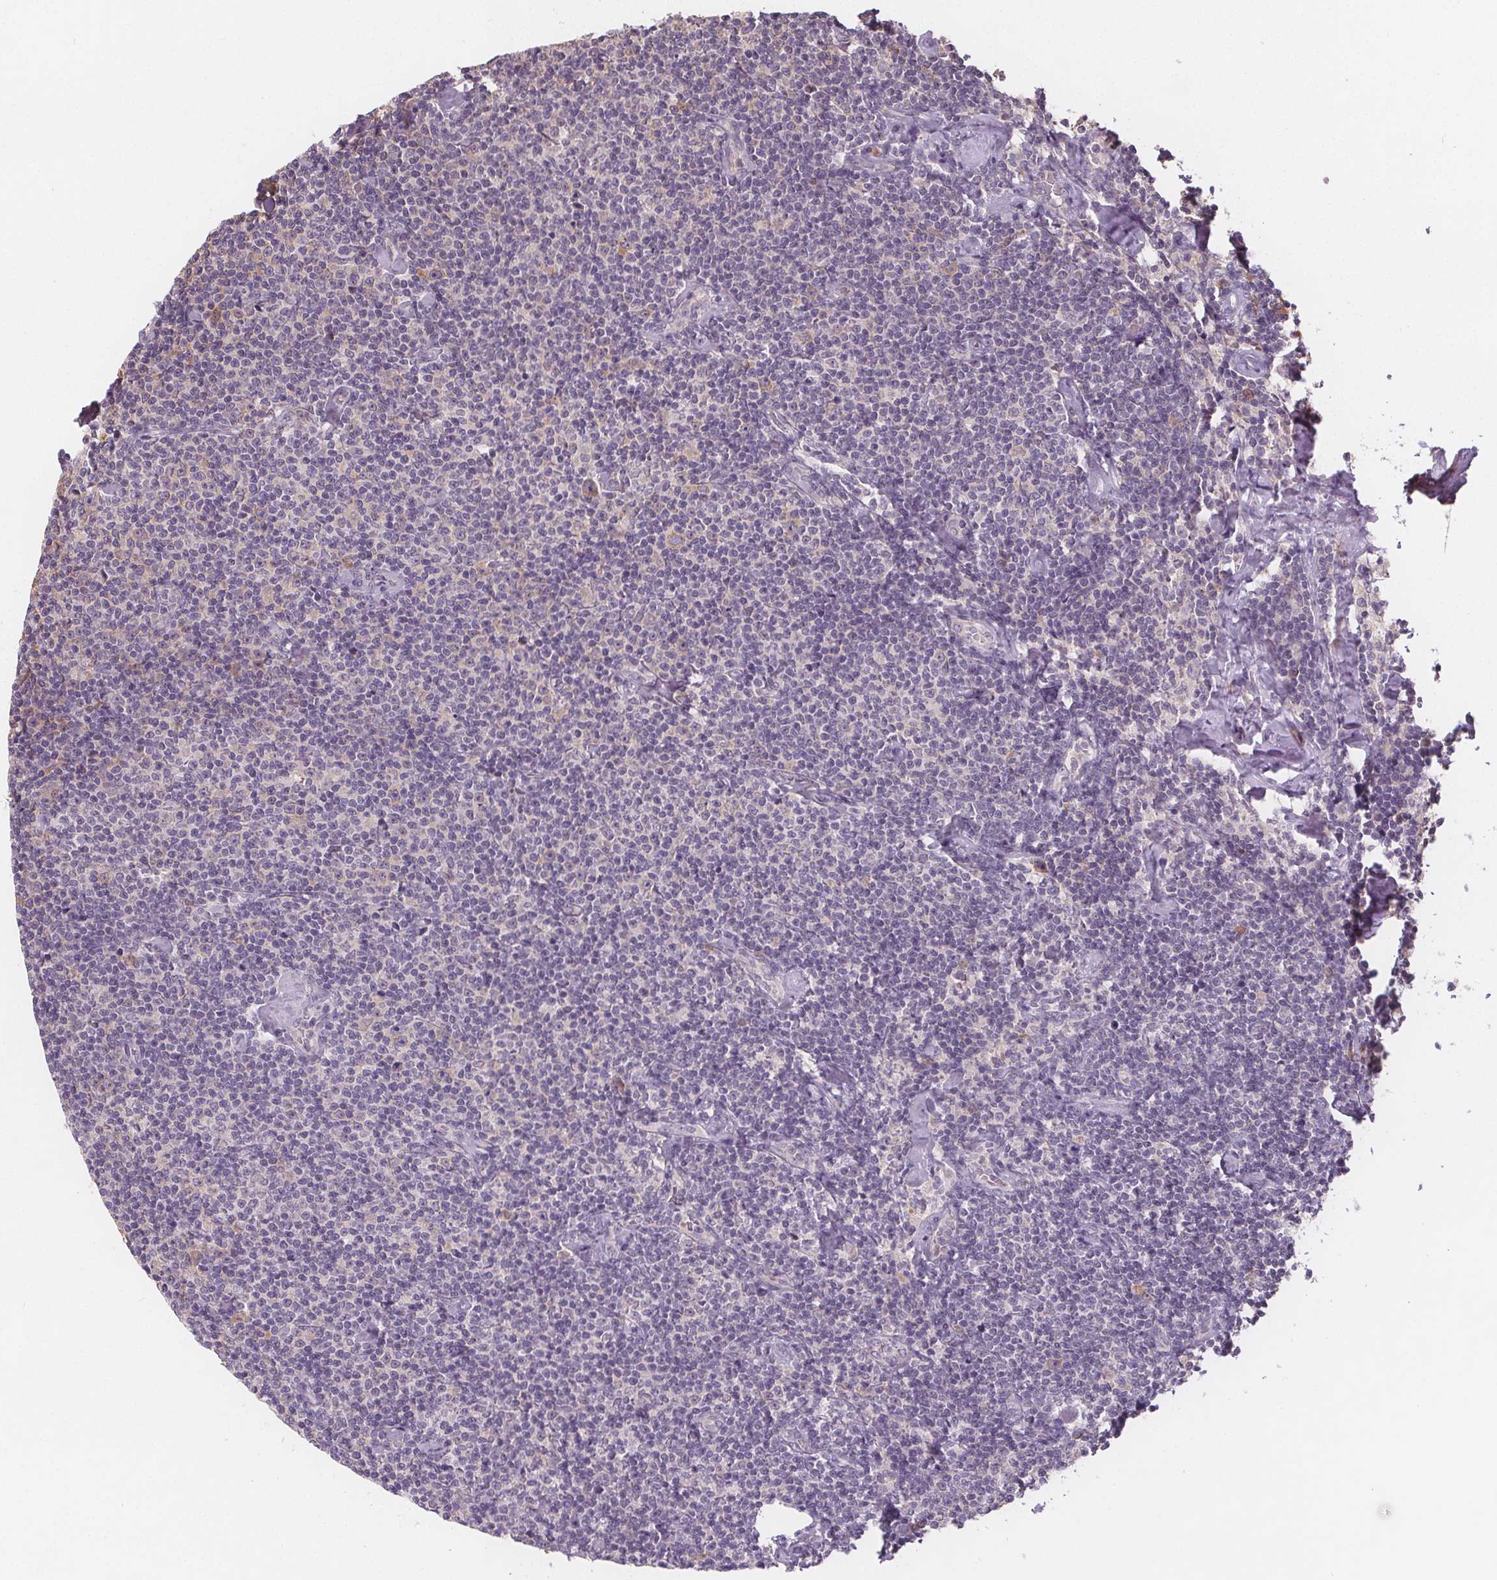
{"staining": {"intensity": "negative", "quantity": "none", "location": "none"}, "tissue": "lymphoma", "cell_type": "Tumor cells", "image_type": "cancer", "snomed": [{"axis": "morphology", "description": "Malignant lymphoma, non-Hodgkin's type, Low grade"}, {"axis": "topography", "description": "Lymph node"}], "caption": "Immunohistochemistry (IHC) image of human low-grade malignant lymphoma, non-Hodgkin's type stained for a protein (brown), which displays no staining in tumor cells.", "gene": "TMEM80", "patient": {"sex": "male", "age": 81}}